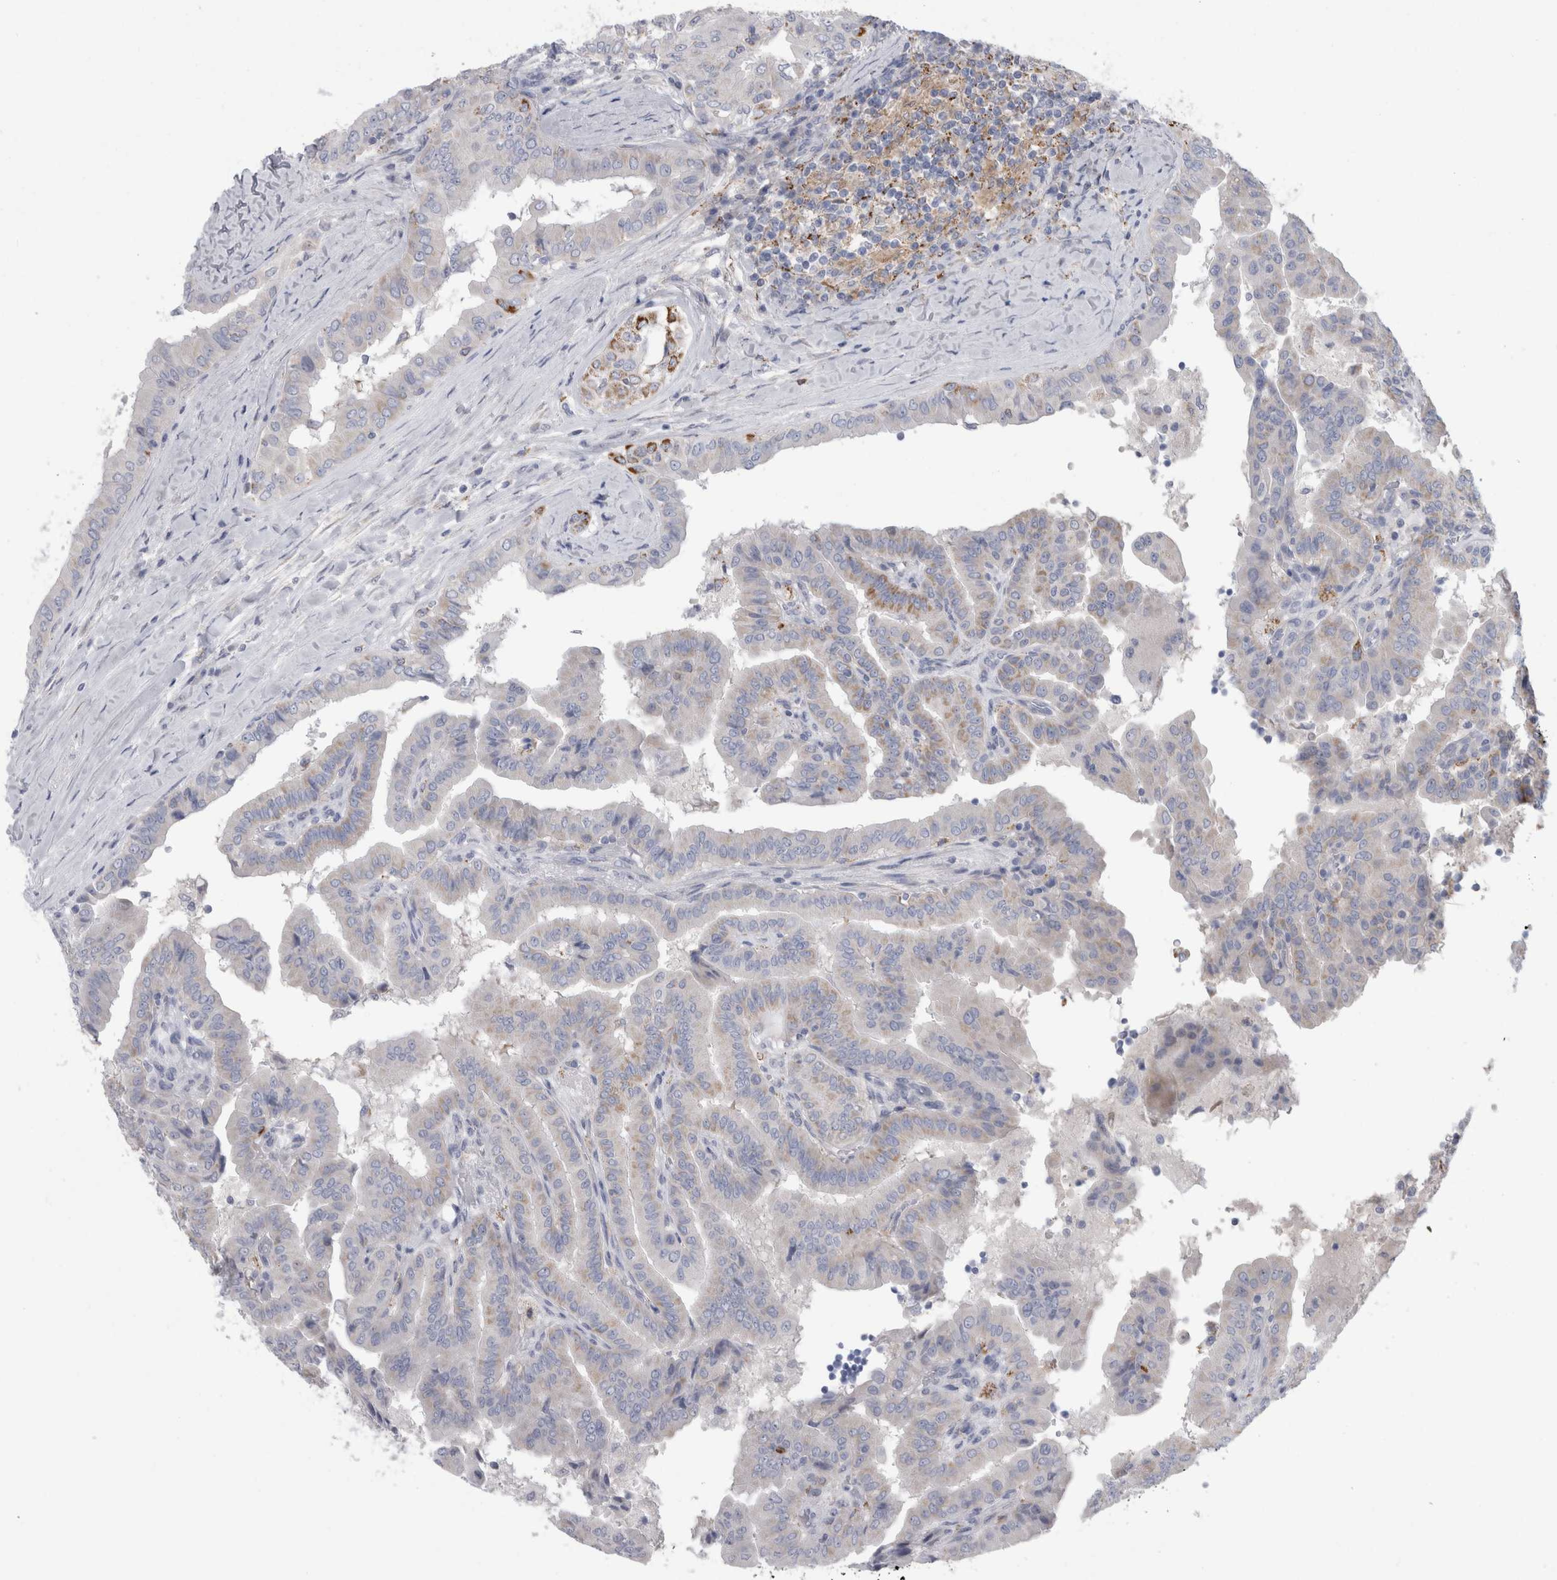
{"staining": {"intensity": "weak", "quantity": "<25%", "location": "cytoplasmic/membranous"}, "tissue": "thyroid cancer", "cell_type": "Tumor cells", "image_type": "cancer", "snomed": [{"axis": "morphology", "description": "Papillary adenocarcinoma, NOS"}, {"axis": "topography", "description": "Thyroid gland"}], "caption": "Papillary adenocarcinoma (thyroid) stained for a protein using immunohistochemistry reveals no staining tumor cells.", "gene": "GATM", "patient": {"sex": "male", "age": 33}}